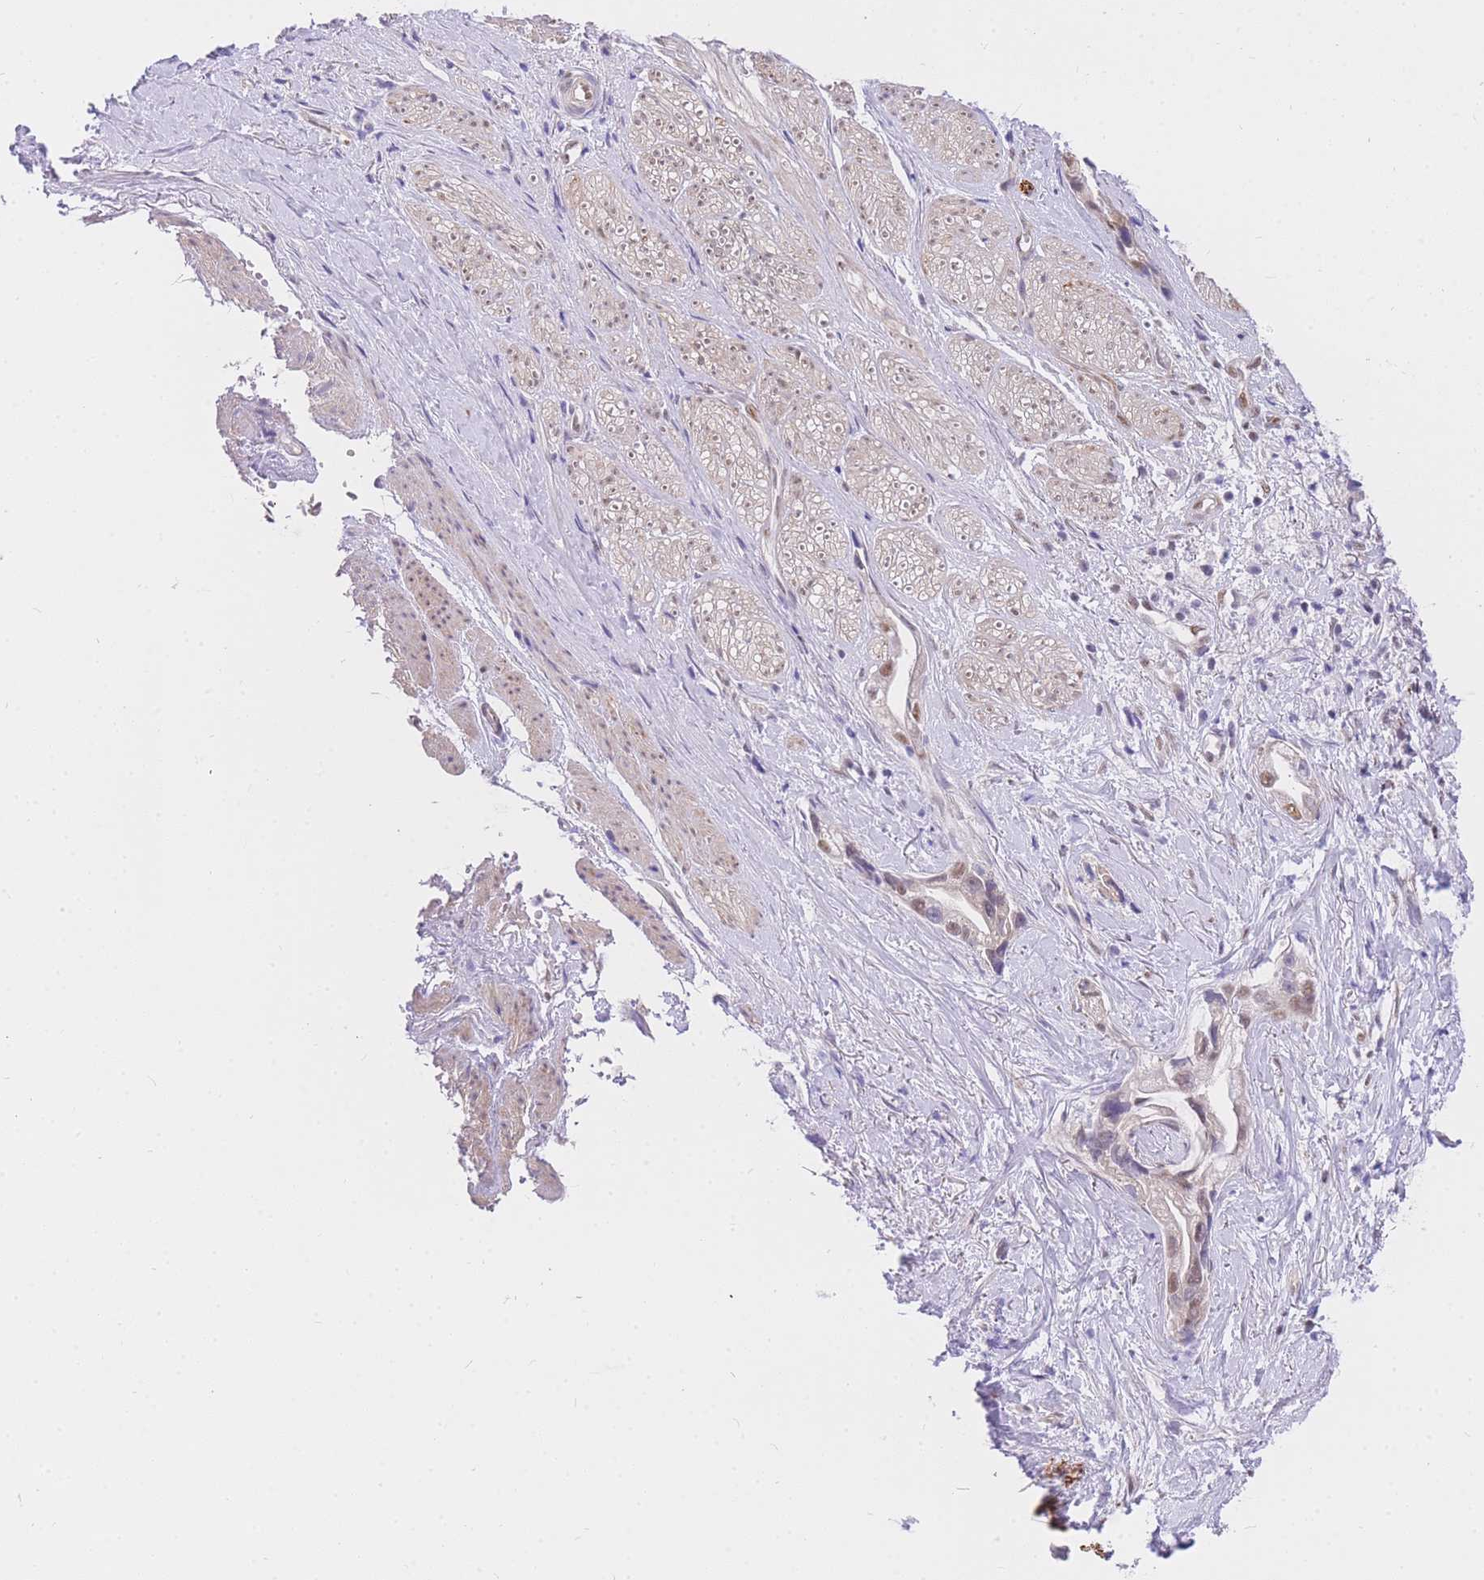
{"staining": {"intensity": "weak", "quantity": "25%-75%", "location": "nuclear"}, "tissue": "stomach cancer", "cell_type": "Tumor cells", "image_type": "cancer", "snomed": [{"axis": "morphology", "description": "Adenocarcinoma, NOS"}, {"axis": "topography", "description": "Stomach"}], "caption": "Immunohistochemistry (IHC) of human stomach adenocarcinoma displays low levels of weak nuclear staining in approximately 25%-75% of tumor cells.", "gene": "S100PBP", "patient": {"sex": "male", "age": 55}}